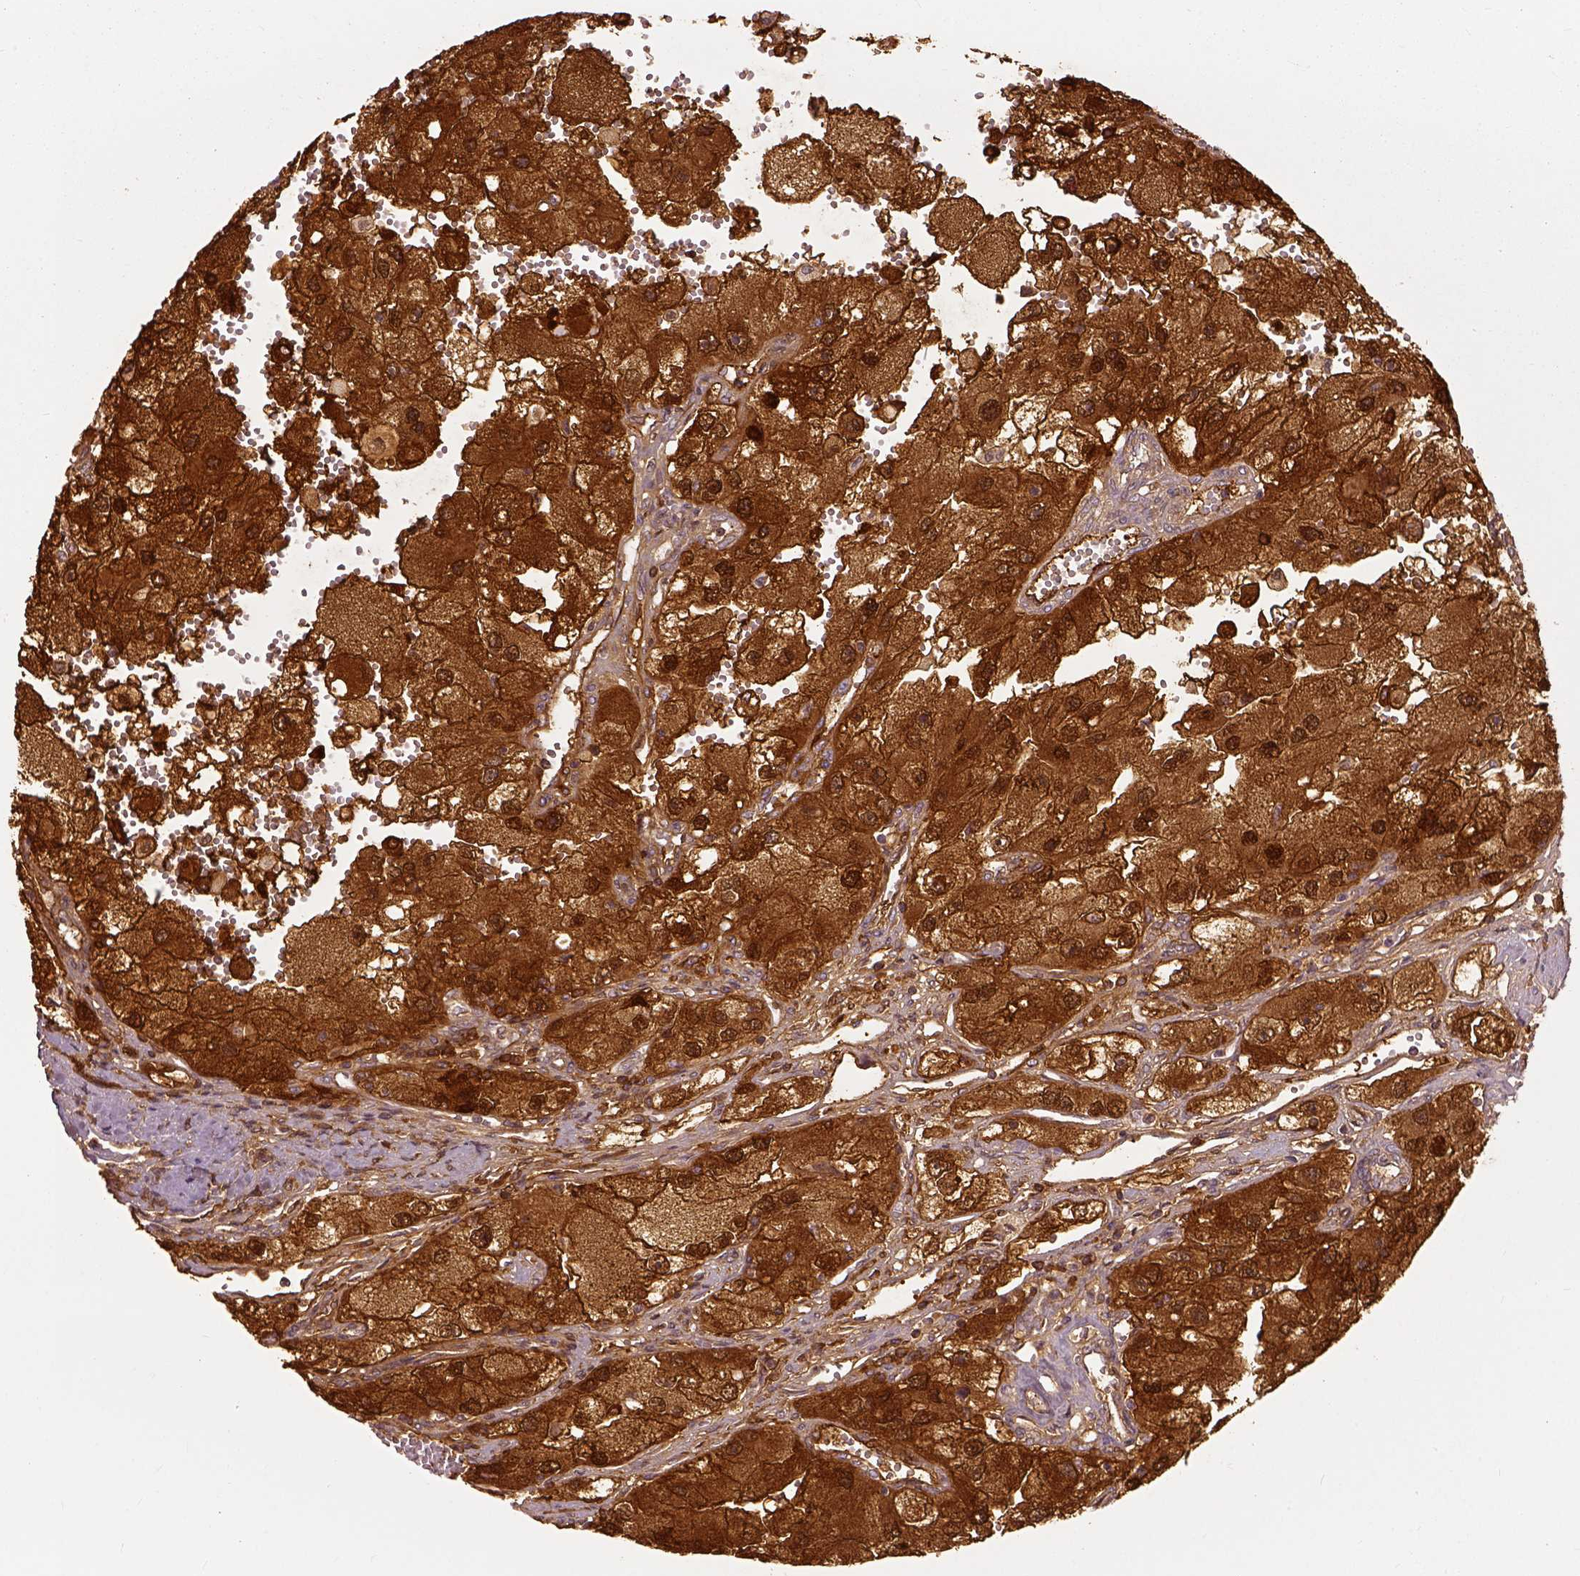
{"staining": {"intensity": "strong", "quantity": ">75%", "location": "cytoplasmic/membranous,nuclear"}, "tissue": "renal cancer", "cell_type": "Tumor cells", "image_type": "cancer", "snomed": [{"axis": "morphology", "description": "Adenocarcinoma, NOS"}, {"axis": "topography", "description": "Kidney"}], "caption": "Human renal adenocarcinoma stained with a brown dye demonstrates strong cytoplasmic/membranous and nuclear positive expression in about >75% of tumor cells.", "gene": "GPI", "patient": {"sex": "male", "age": 63}}